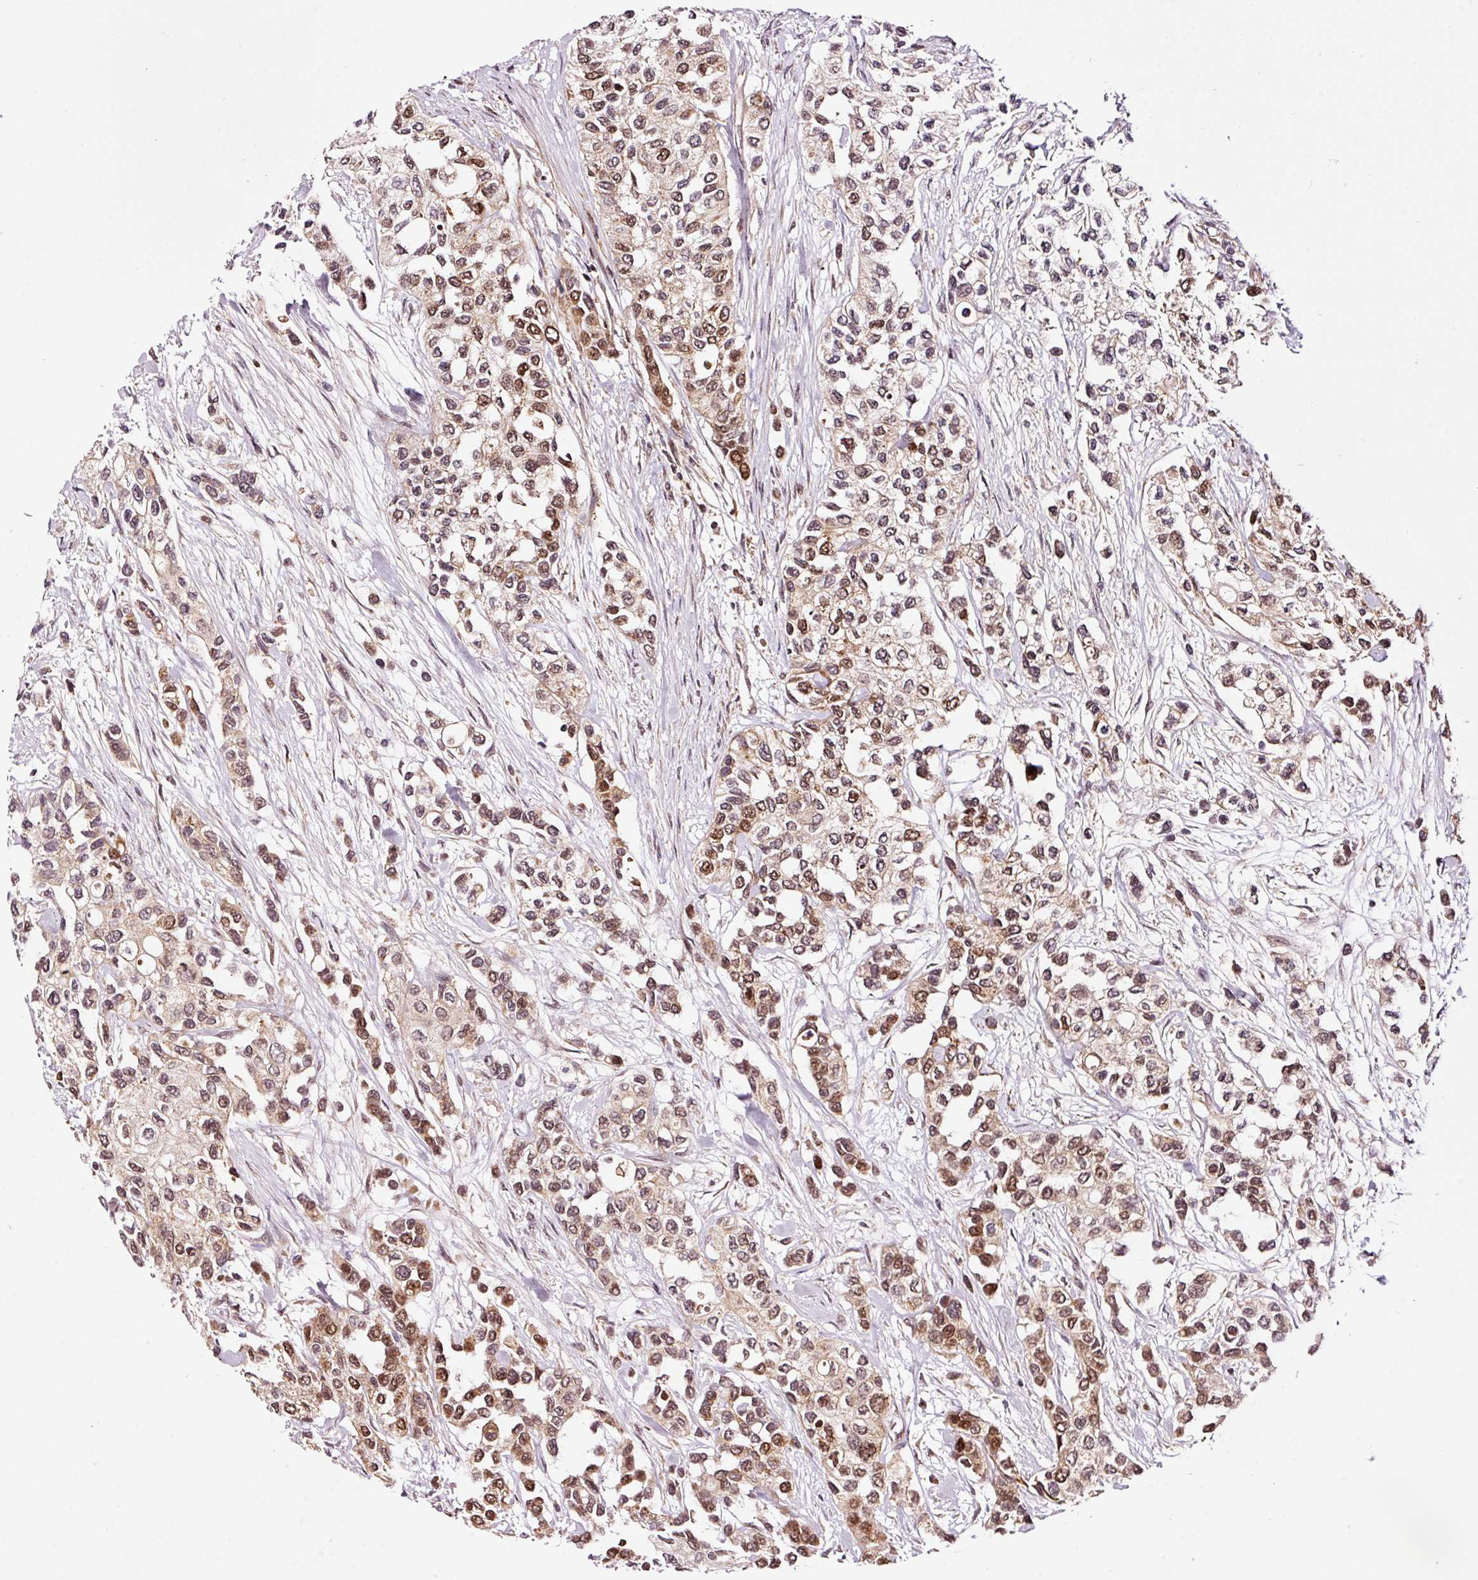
{"staining": {"intensity": "moderate", "quantity": ">75%", "location": "cytoplasmic/membranous,nuclear"}, "tissue": "urothelial cancer", "cell_type": "Tumor cells", "image_type": "cancer", "snomed": [{"axis": "morphology", "description": "Normal tissue, NOS"}, {"axis": "morphology", "description": "Urothelial carcinoma, High grade"}, {"axis": "topography", "description": "Vascular tissue"}, {"axis": "topography", "description": "Urinary bladder"}], "caption": "This is a photomicrograph of immunohistochemistry staining of high-grade urothelial carcinoma, which shows moderate positivity in the cytoplasmic/membranous and nuclear of tumor cells.", "gene": "RFC4", "patient": {"sex": "female", "age": 56}}